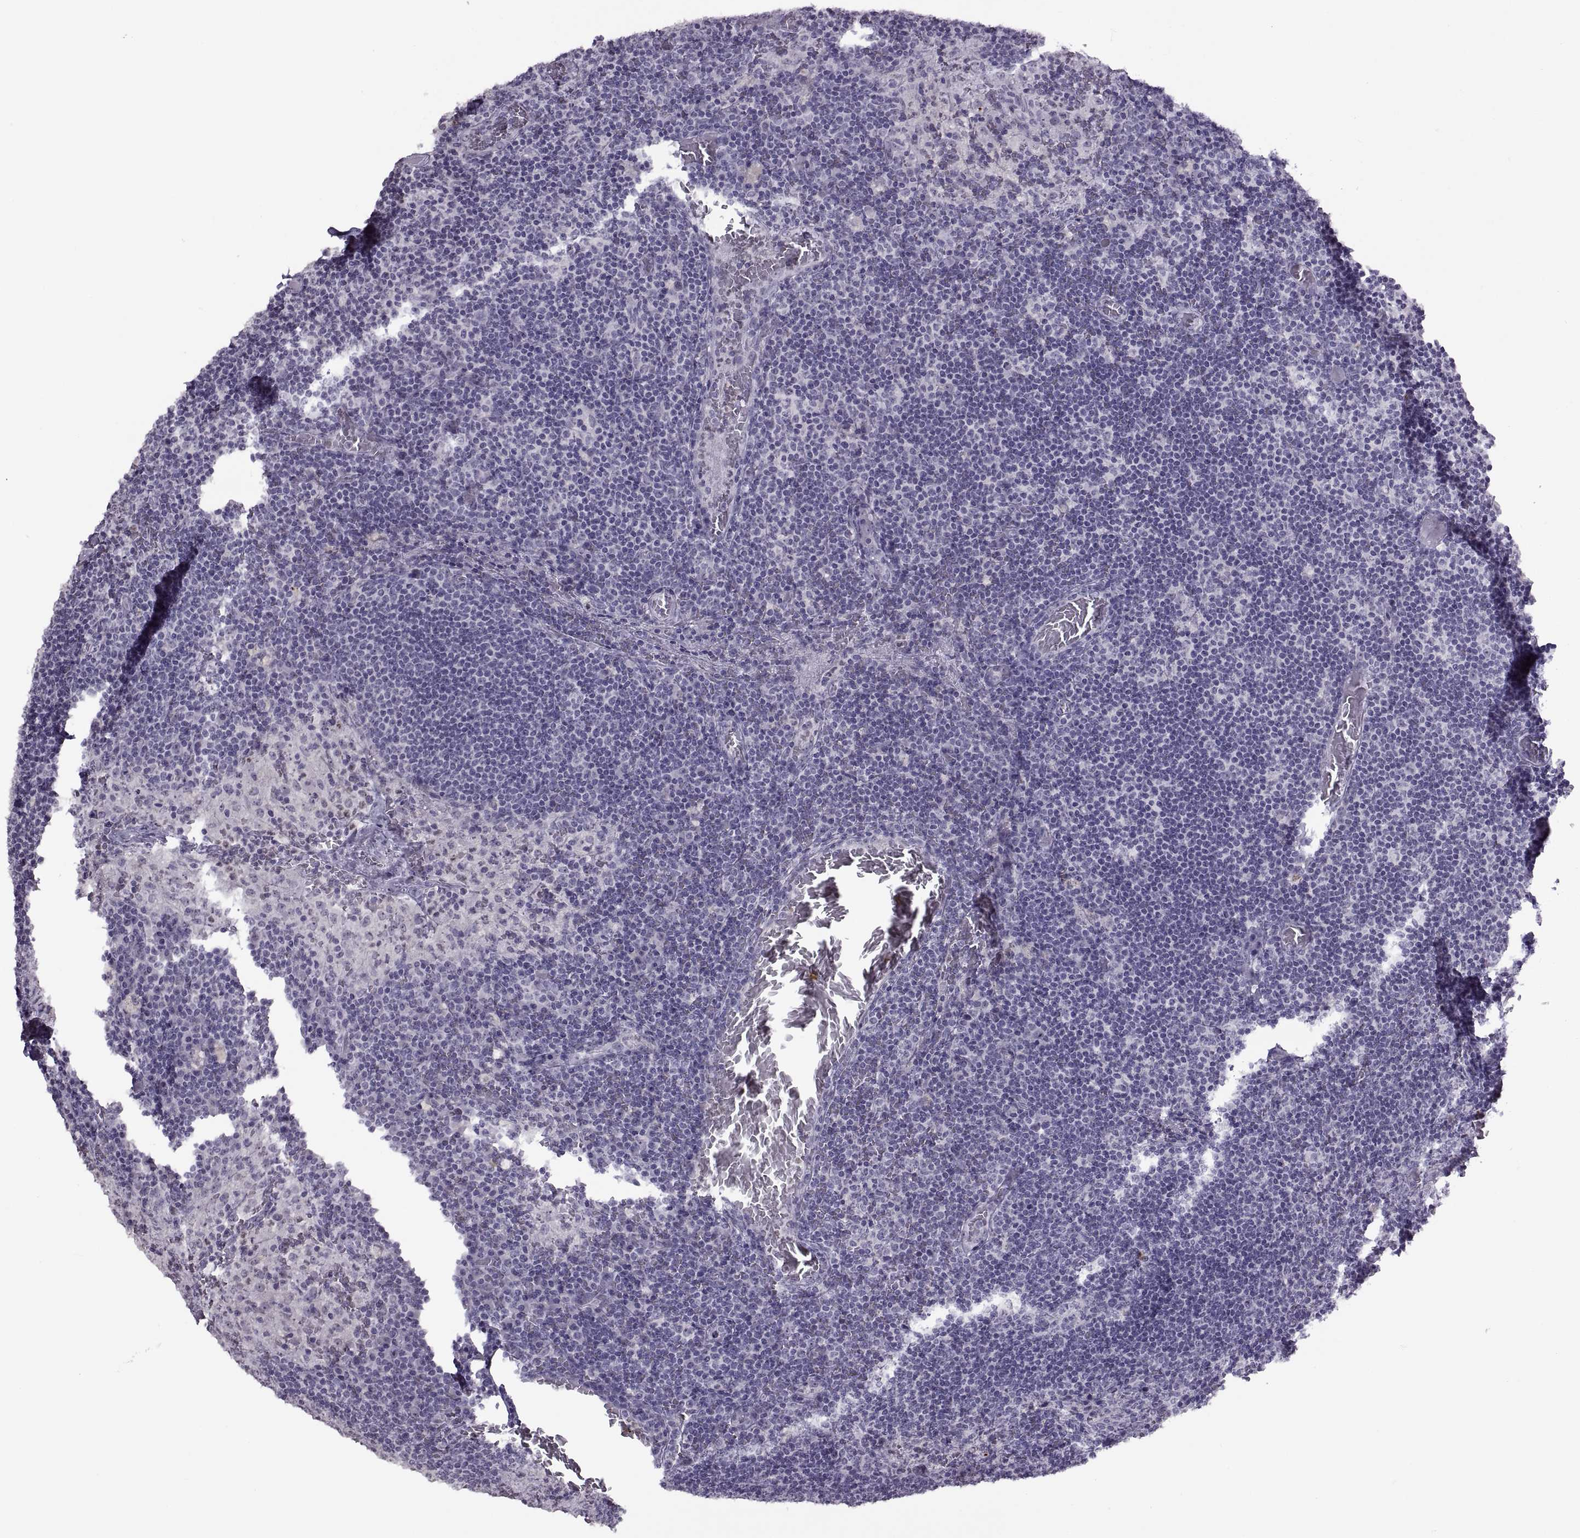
{"staining": {"intensity": "negative", "quantity": "none", "location": "none"}, "tissue": "lymph node", "cell_type": "Germinal center cells", "image_type": "normal", "snomed": [{"axis": "morphology", "description": "Normal tissue, NOS"}, {"axis": "topography", "description": "Lymph node"}], "caption": "IHC photomicrograph of normal lymph node stained for a protein (brown), which shows no positivity in germinal center cells.", "gene": "ASIC2", "patient": {"sex": "male", "age": 63}}